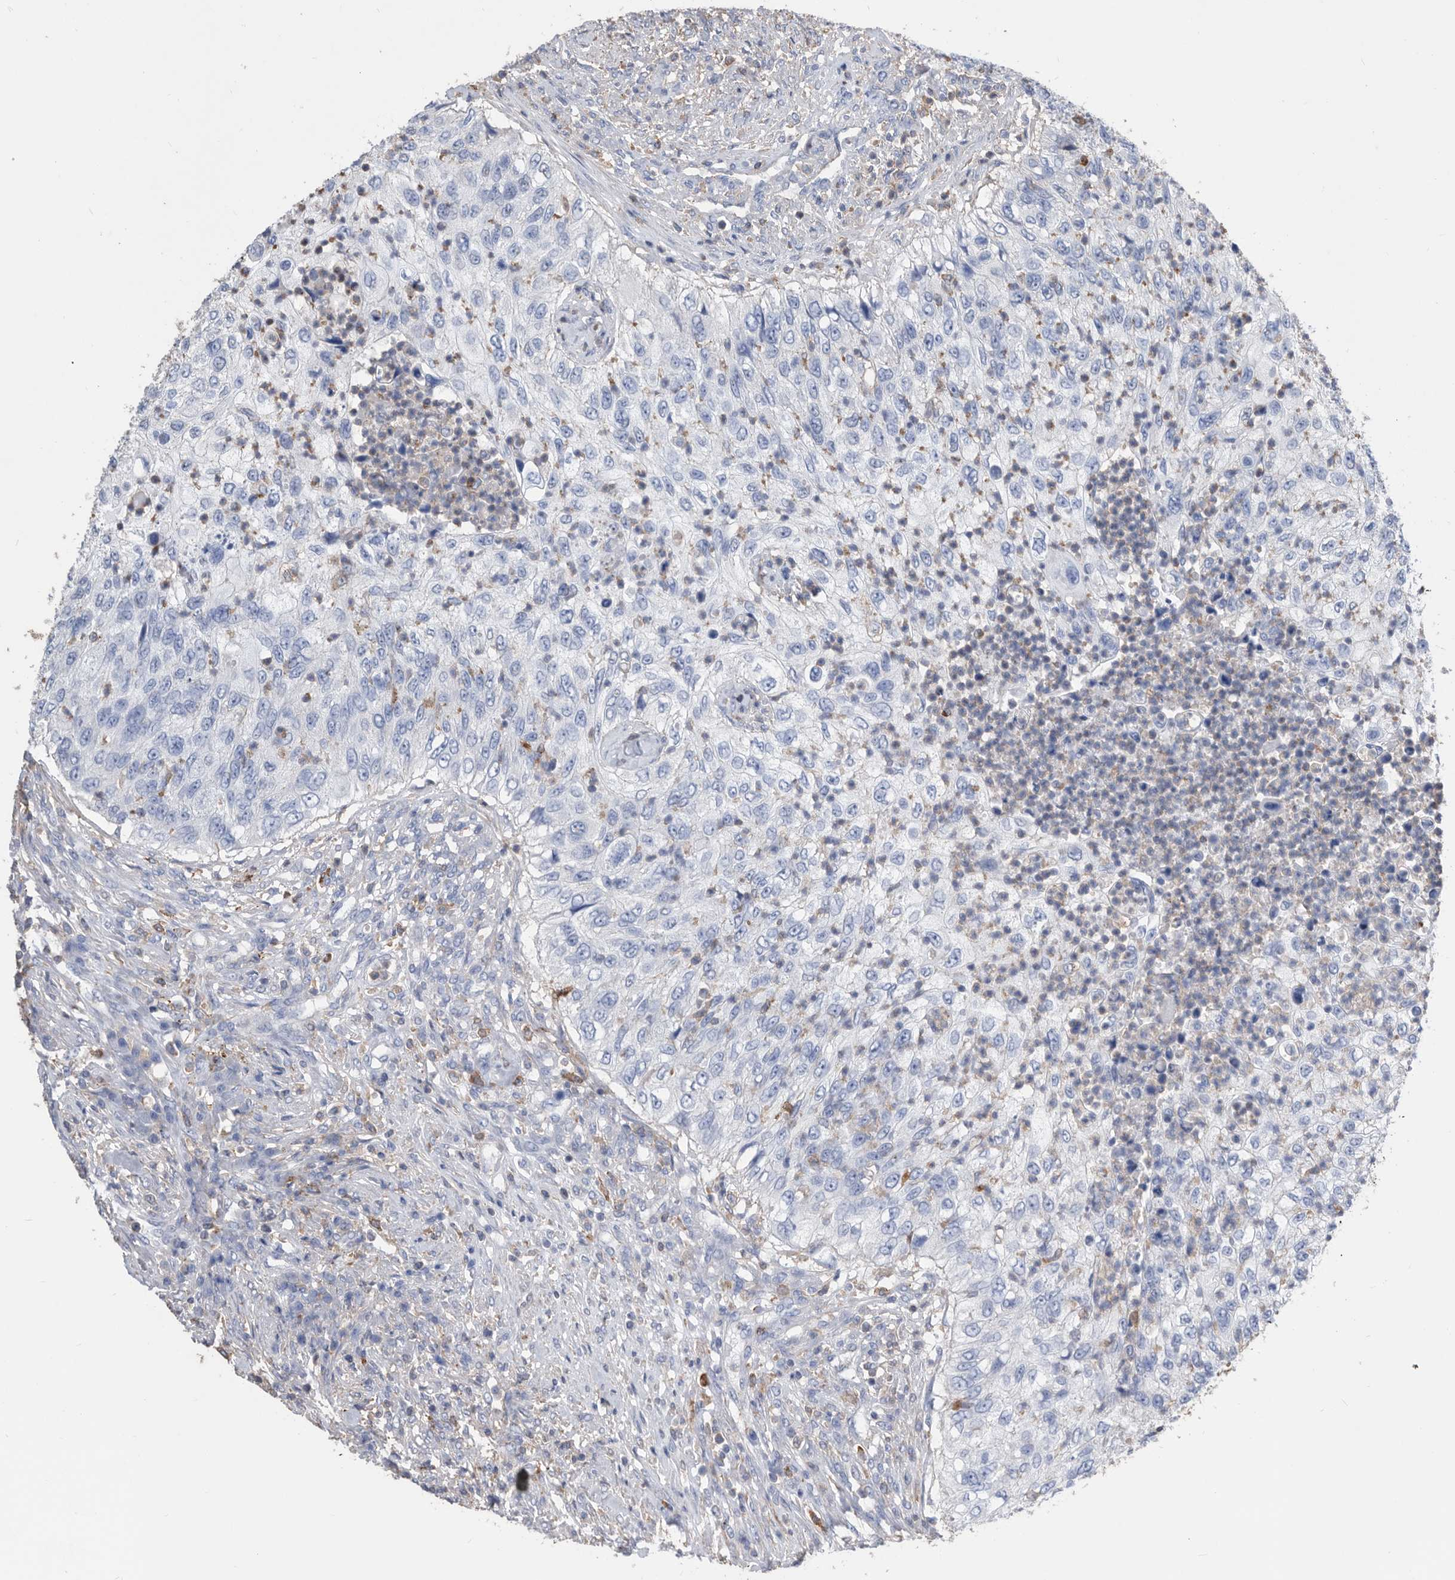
{"staining": {"intensity": "negative", "quantity": "none", "location": "none"}, "tissue": "urothelial cancer", "cell_type": "Tumor cells", "image_type": "cancer", "snomed": [{"axis": "morphology", "description": "Urothelial carcinoma, High grade"}, {"axis": "topography", "description": "Urinary bladder"}], "caption": "An IHC histopathology image of urothelial carcinoma (high-grade) is shown. There is no staining in tumor cells of urothelial carcinoma (high-grade).", "gene": "MS4A4A", "patient": {"sex": "female", "age": 60}}